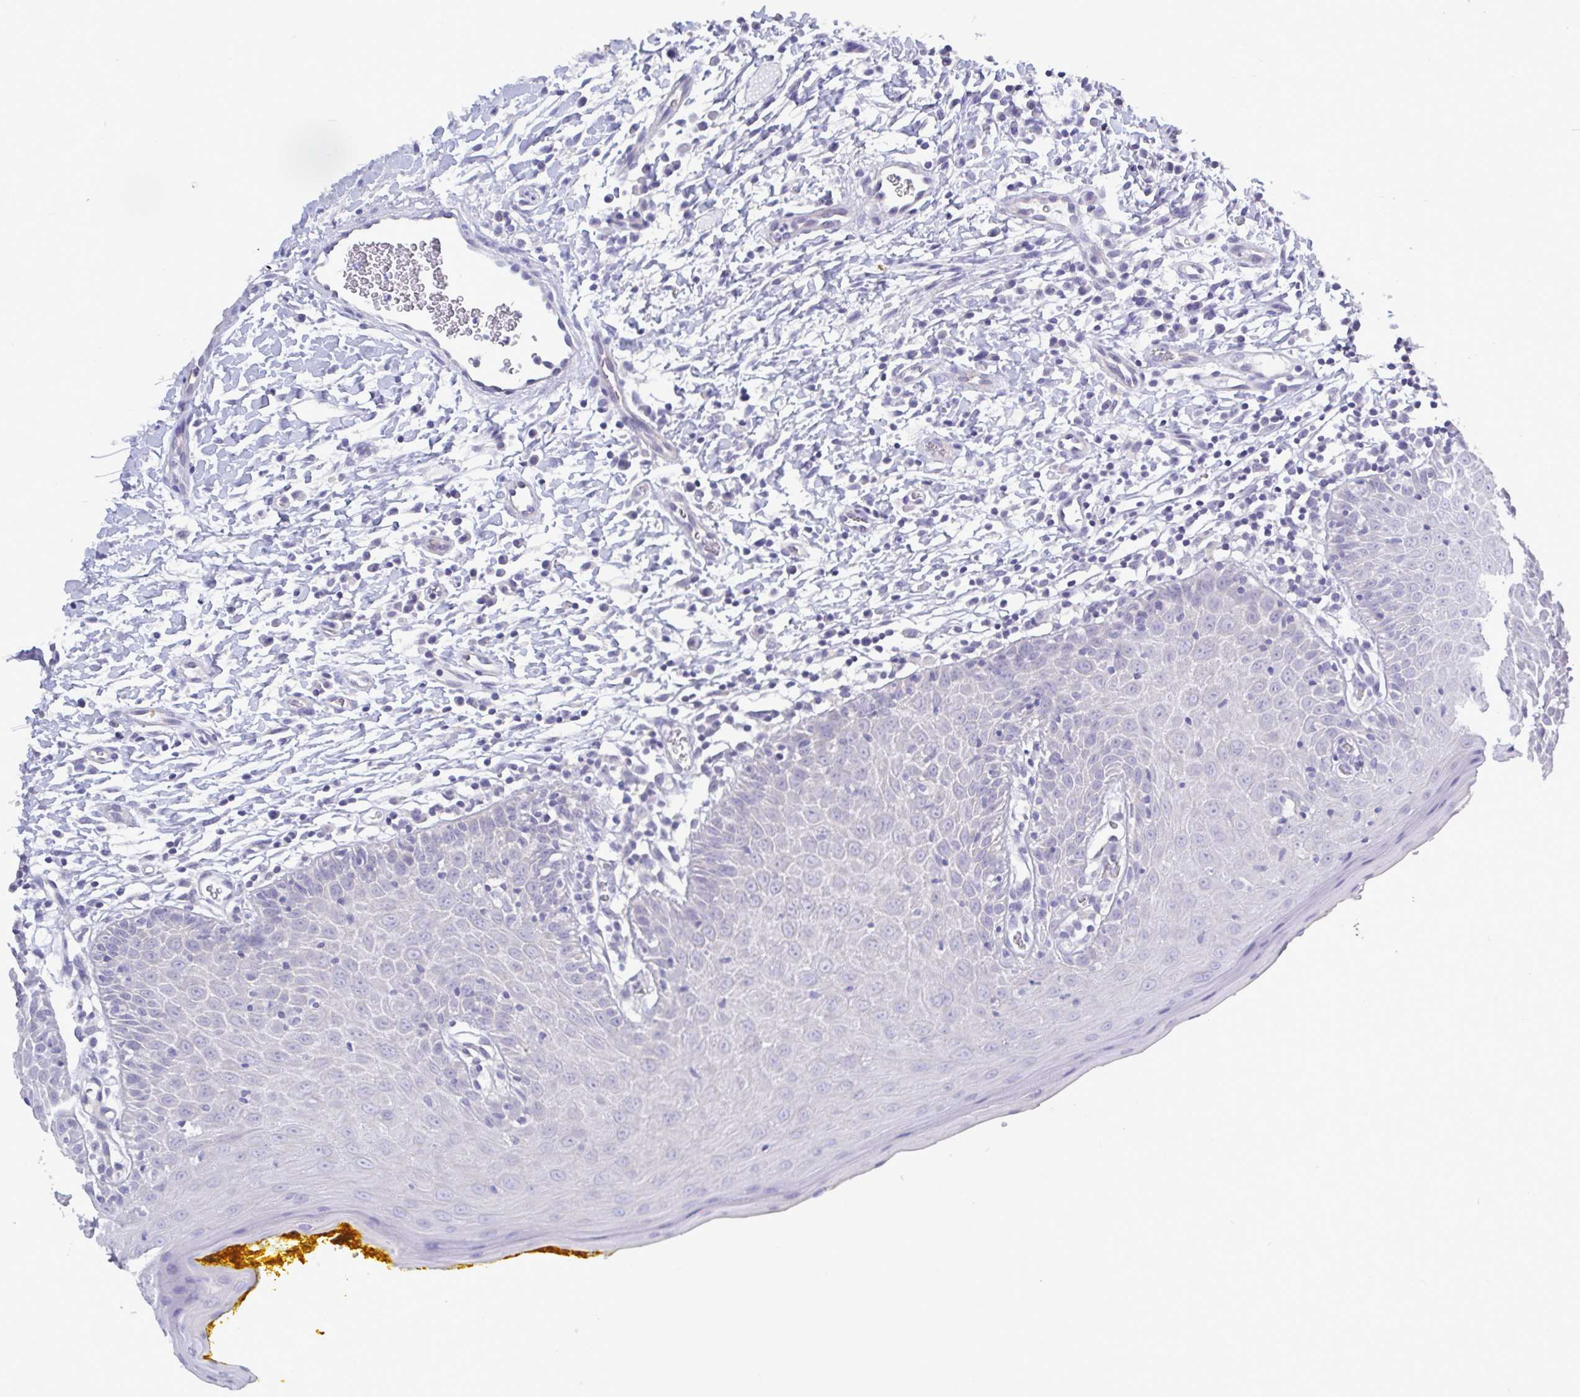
{"staining": {"intensity": "negative", "quantity": "none", "location": "none"}, "tissue": "oral mucosa", "cell_type": "Squamous epithelial cells", "image_type": "normal", "snomed": [{"axis": "morphology", "description": "Normal tissue, NOS"}, {"axis": "topography", "description": "Oral tissue"}, {"axis": "topography", "description": "Tounge, NOS"}], "caption": "Immunohistochemical staining of normal oral mucosa reveals no significant staining in squamous epithelial cells.", "gene": "TEX12", "patient": {"sex": "female", "age": 58}}